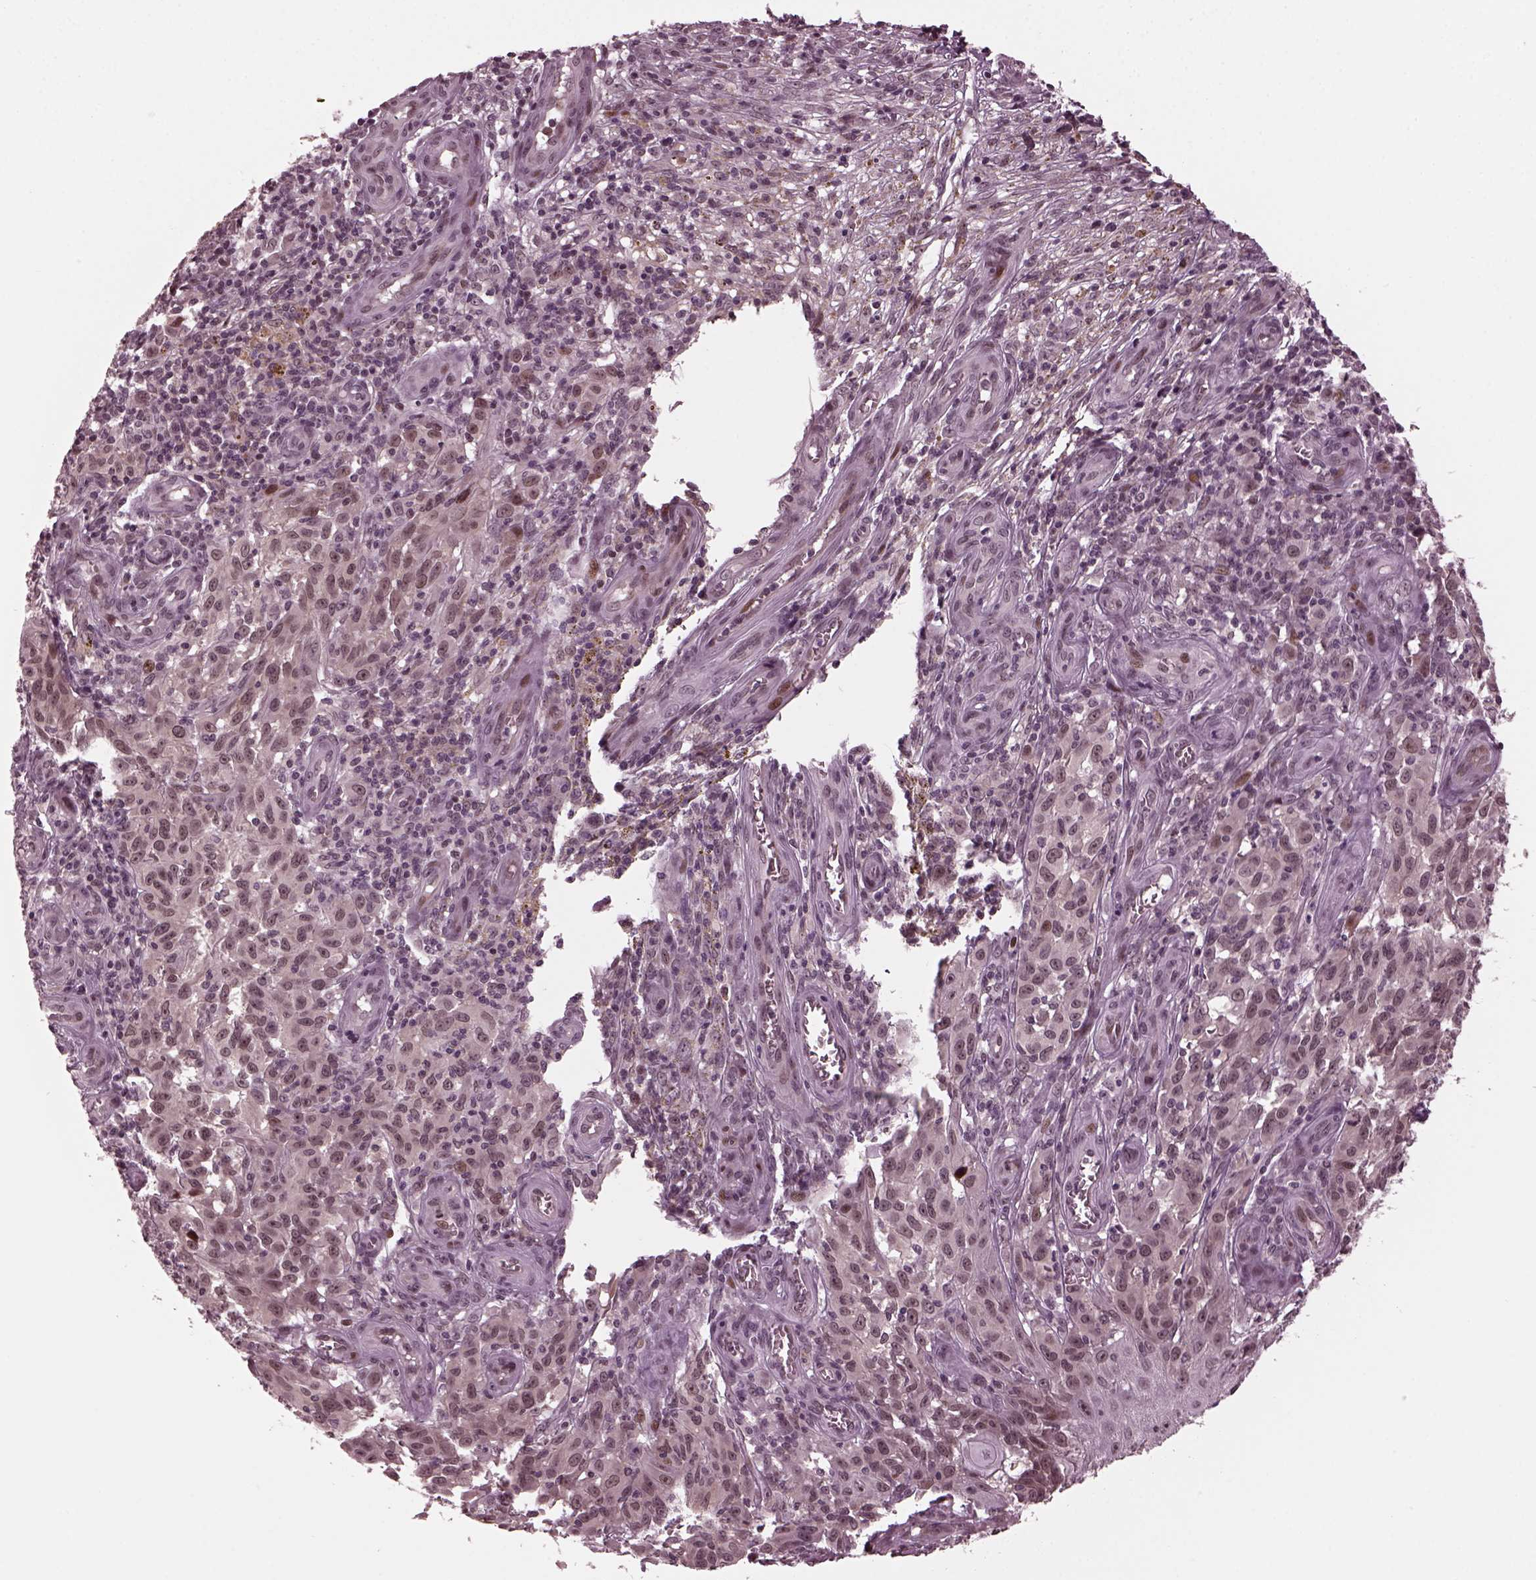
{"staining": {"intensity": "moderate", "quantity": "<25%", "location": "nuclear"}, "tissue": "melanoma", "cell_type": "Tumor cells", "image_type": "cancer", "snomed": [{"axis": "morphology", "description": "Malignant melanoma, NOS"}, {"axis": "topography", "description": "Skin"}], "caption": "Immunohistochemical staining of melanoma reveals low levels of moderate nuclear positivity in approximately <25% of tumor cells.", "gene": "TRIB3", "patient": {"sex": "female", "age": 53}}